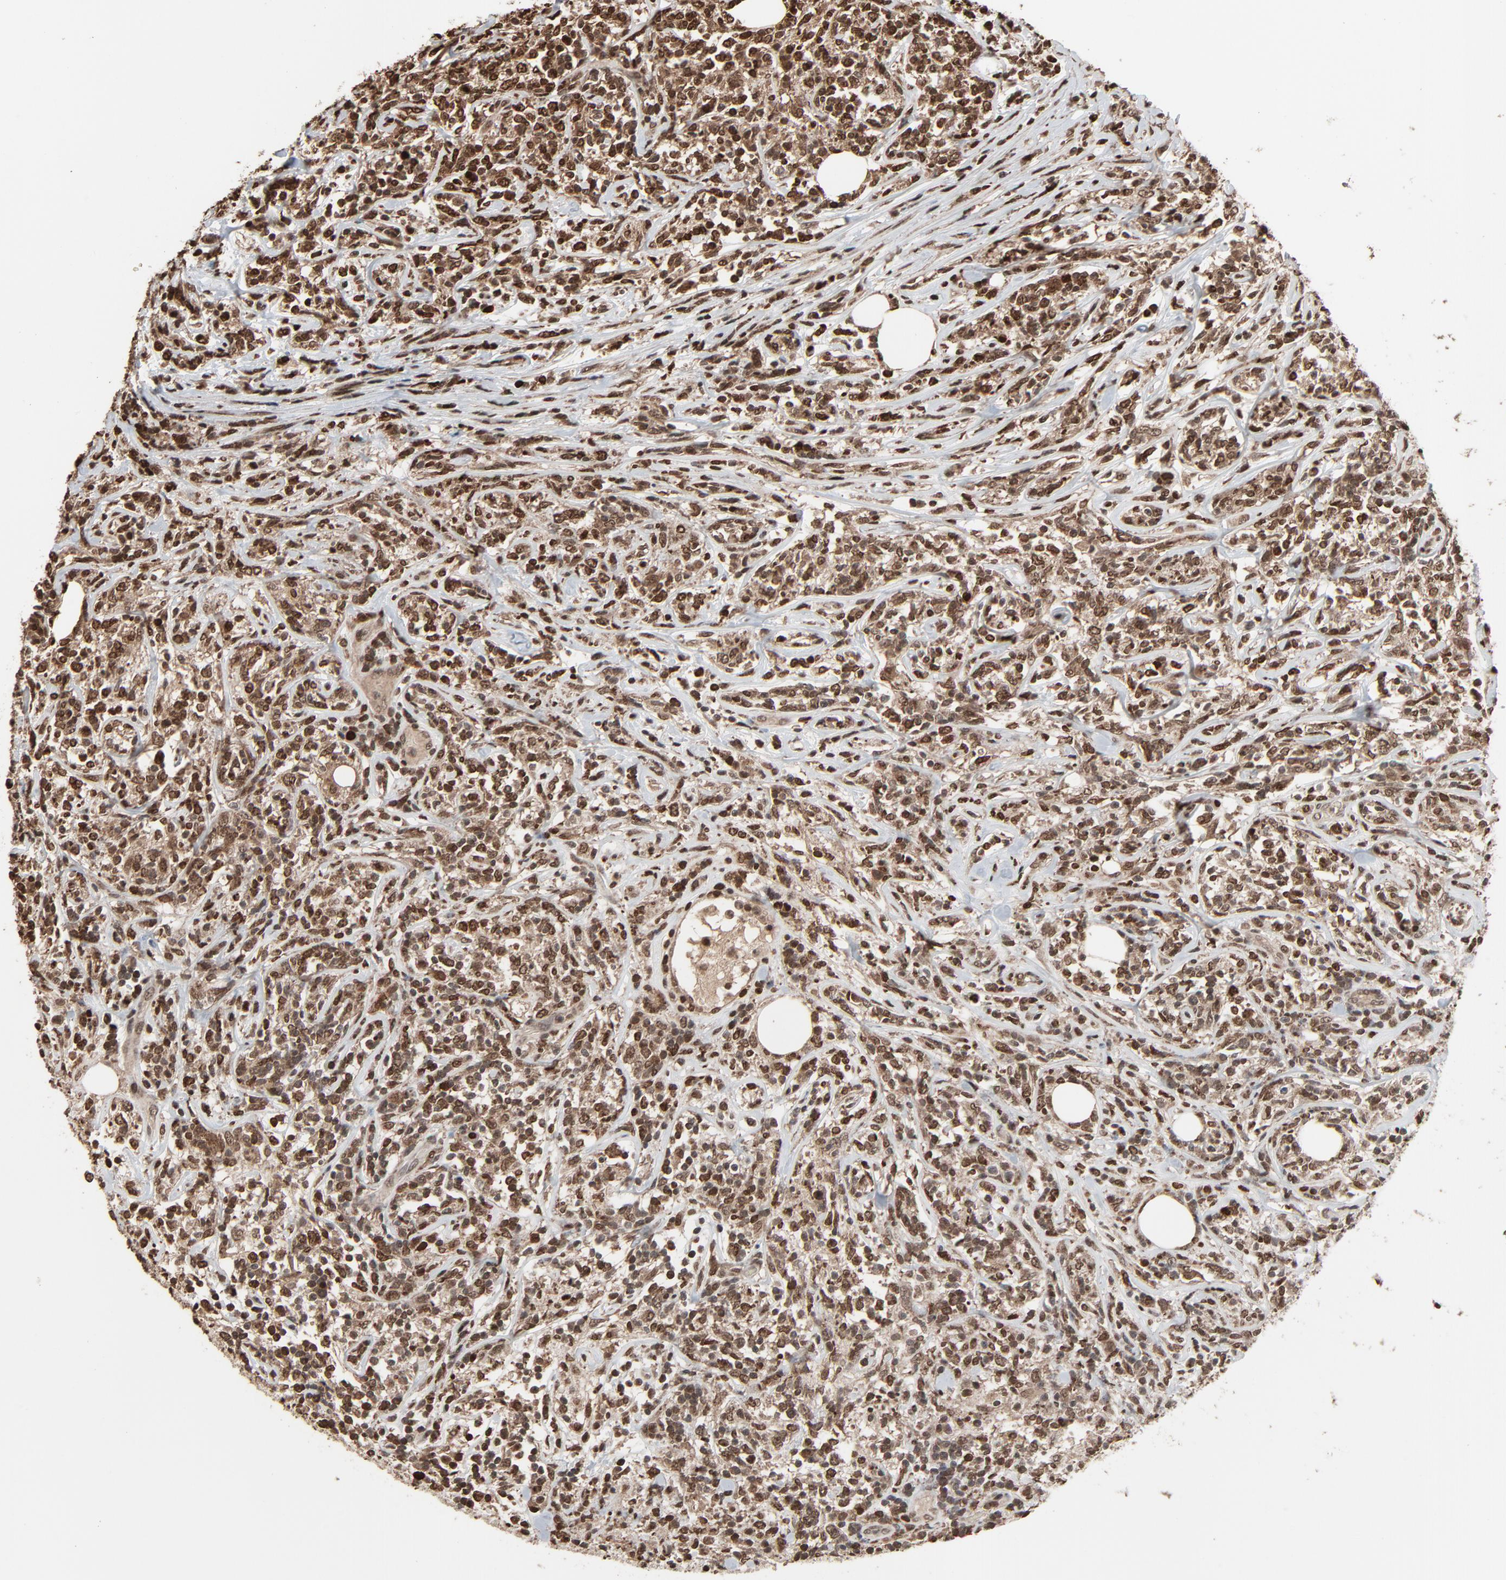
{"staining": {"intensity": "strong", "quantity": ">75%", "location": "nuclear"}, "tissue": "lymphoma", "cell_type": "Tumor cells", "image_type": "cancer", "snomed": [{"axis": "morphology", "description": "Malignant lymphoma, non-Hodgkin's type, High grade"}, {"axis": "topography", "description": "Lymph node"}], "caption": "Lymphoma stained with a protein marker exhibits strong staining in tumor cells.", "gene": "RPS6KA3", "patient": {"sex": "female", "age": 84}}